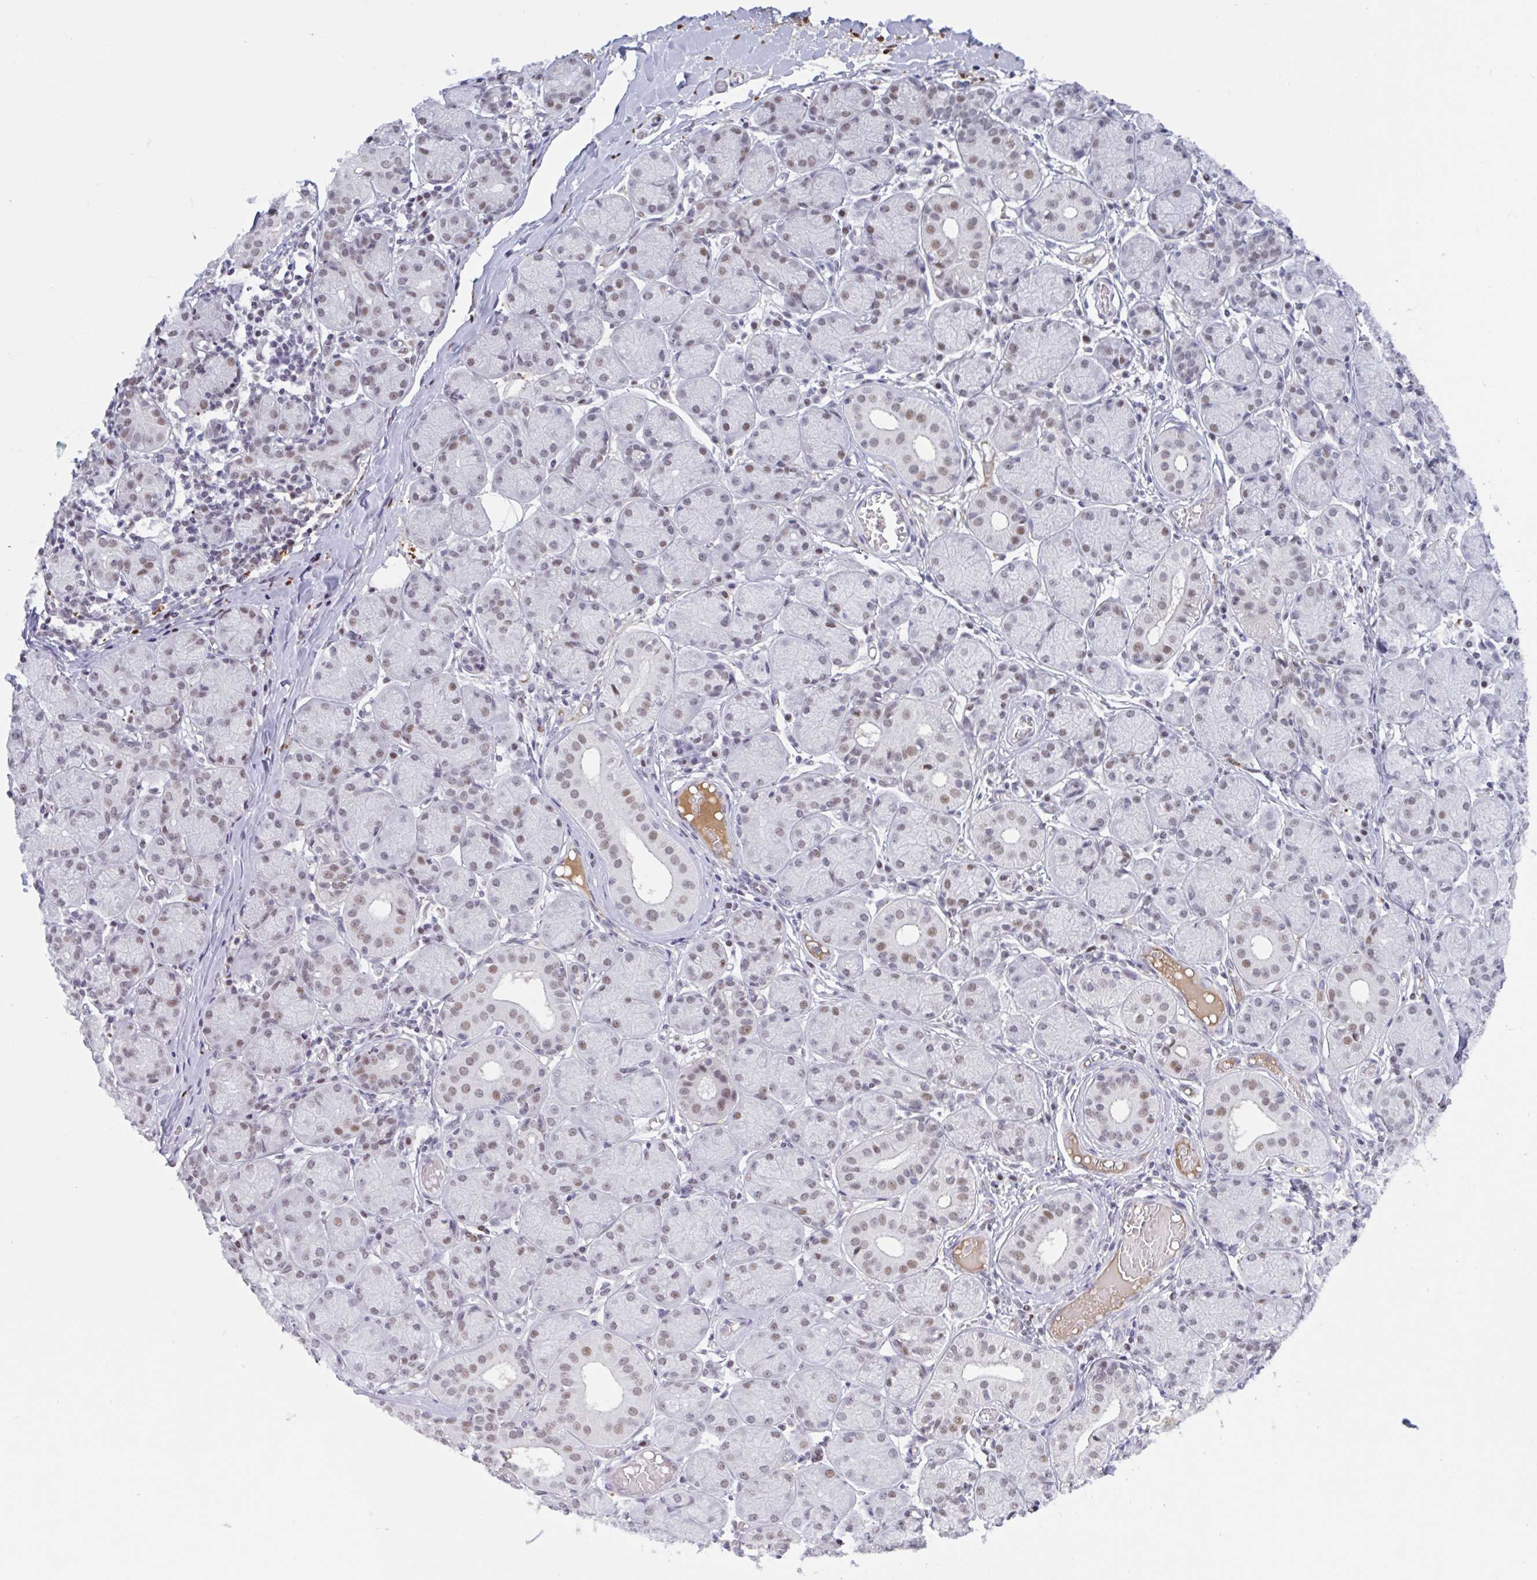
{"staining": {"intensity": "moderate", "quantity": "25%-75%", "location": "nuclear"}, "tissue": "salivary gland", "cell_type": "Glandular cells", "image_type": "normal", "snomed": [{"axis": "morphology", "description": "Normal tissue, NOS"}, {"axis": "topography", "description": "Salivary gland"}], "caption": "This histopathology image displays immunohistochemistry (IHC) staining of normal human salivary gland, with medium moderate nuclear positivity in approximately 25%-75% of glandular cells.", "gene": "PLG", "patient": {"sex": "female", "age": 24}}